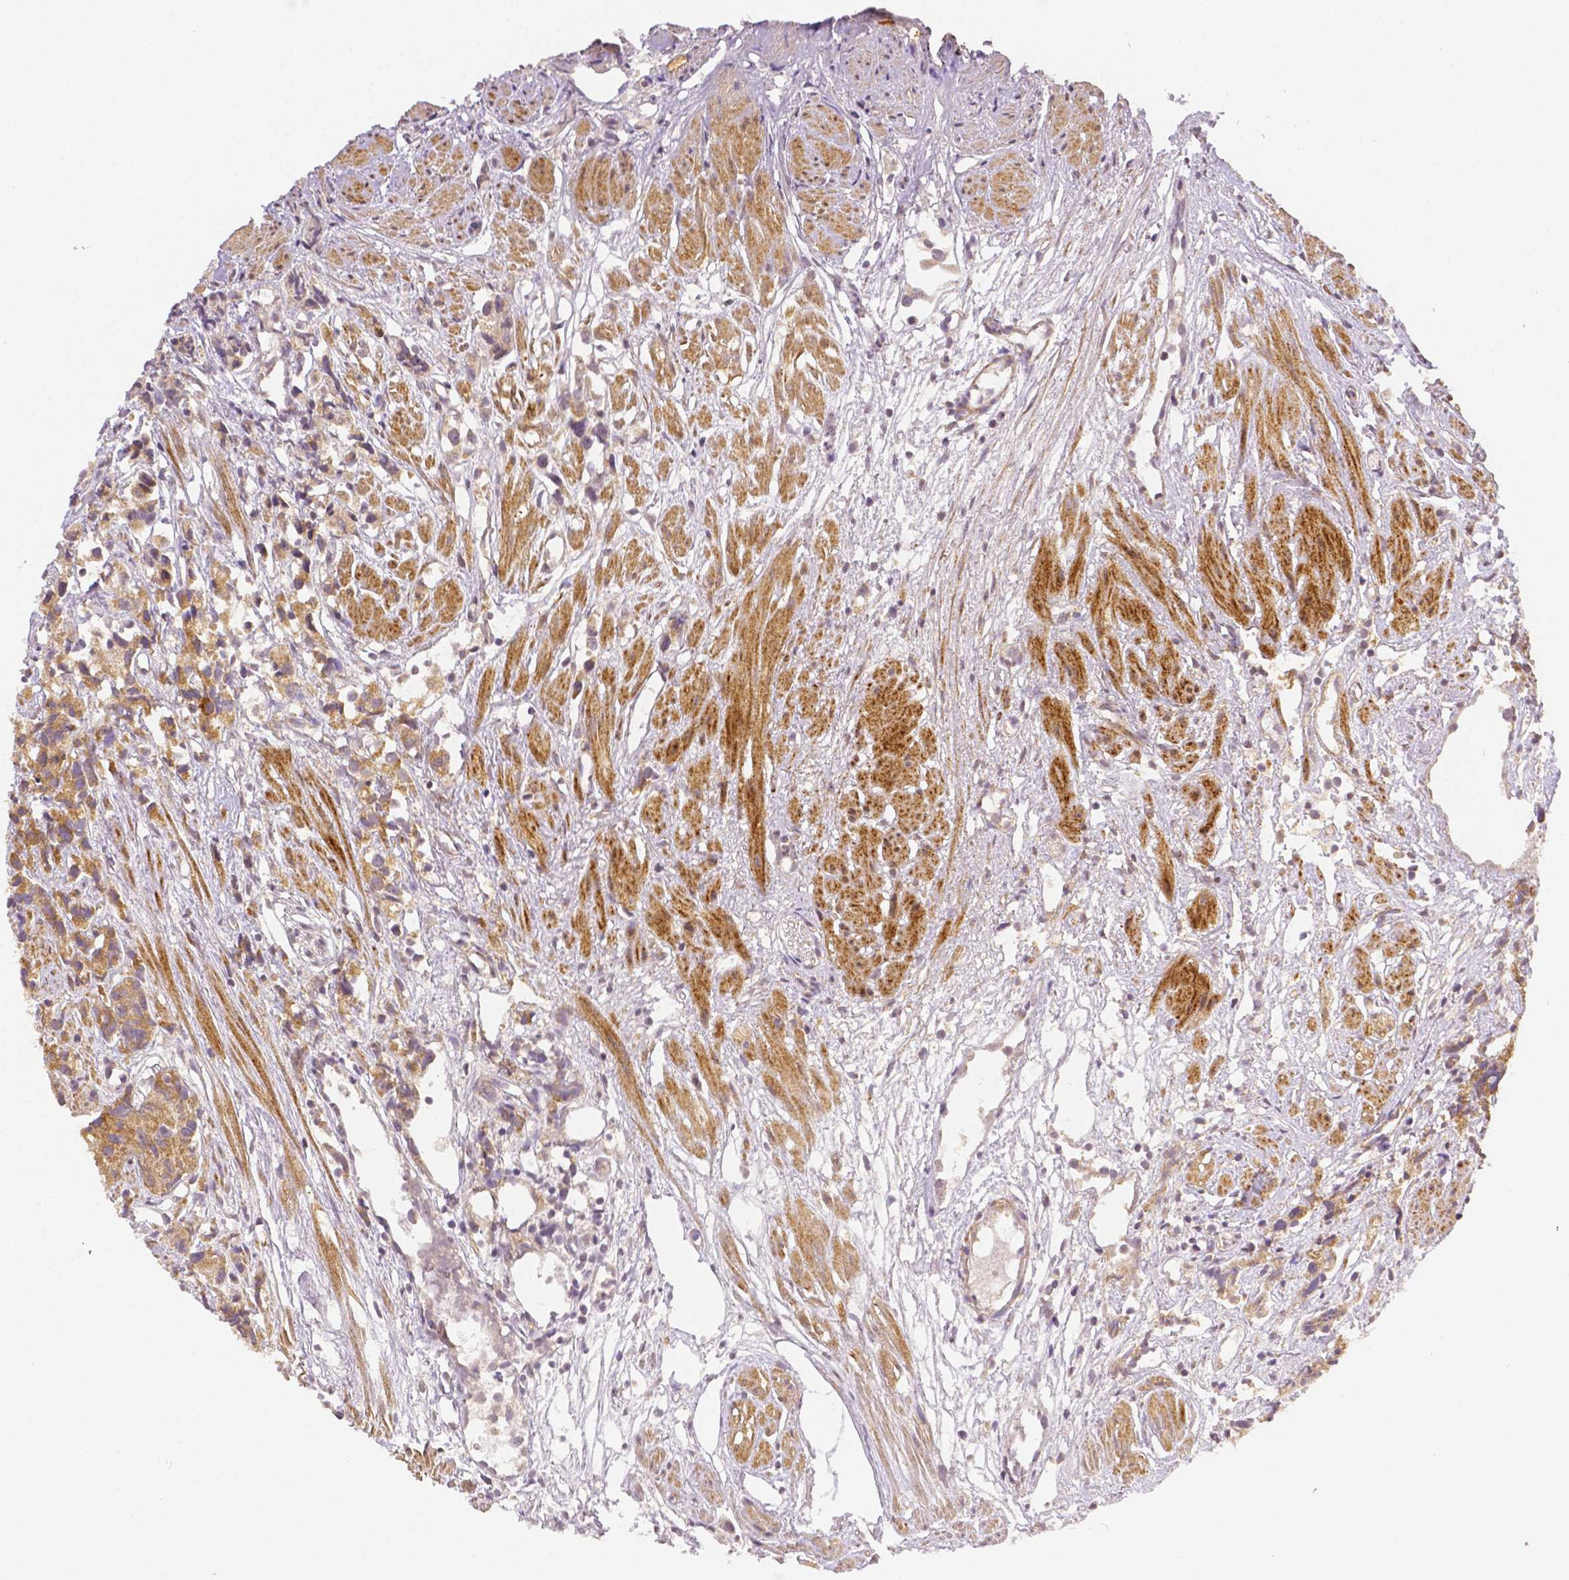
{"staining": {"intensity": "weak", "quantity": ">75%", "location": "cytoplasmic/membranous"}, "tissue": "prostate cancer", "cell_type": "Tumor cells", "image_type": "cancer", "snomed": [{"axis": "morphology", "description": "Adenocarcinoma, High grade"}, {"axis": "topography", "description": "Prostate"}], "caption": "A histopathology image showing weak cytoplasmic/membranous positivity in approximately >75% of tumor cells in prostate adenocarcinoma (high-grade), as visualized by brown immunohistochemical staining.", "gene": "RHOT1", "patient": {"sex": "male", "age": 68}}